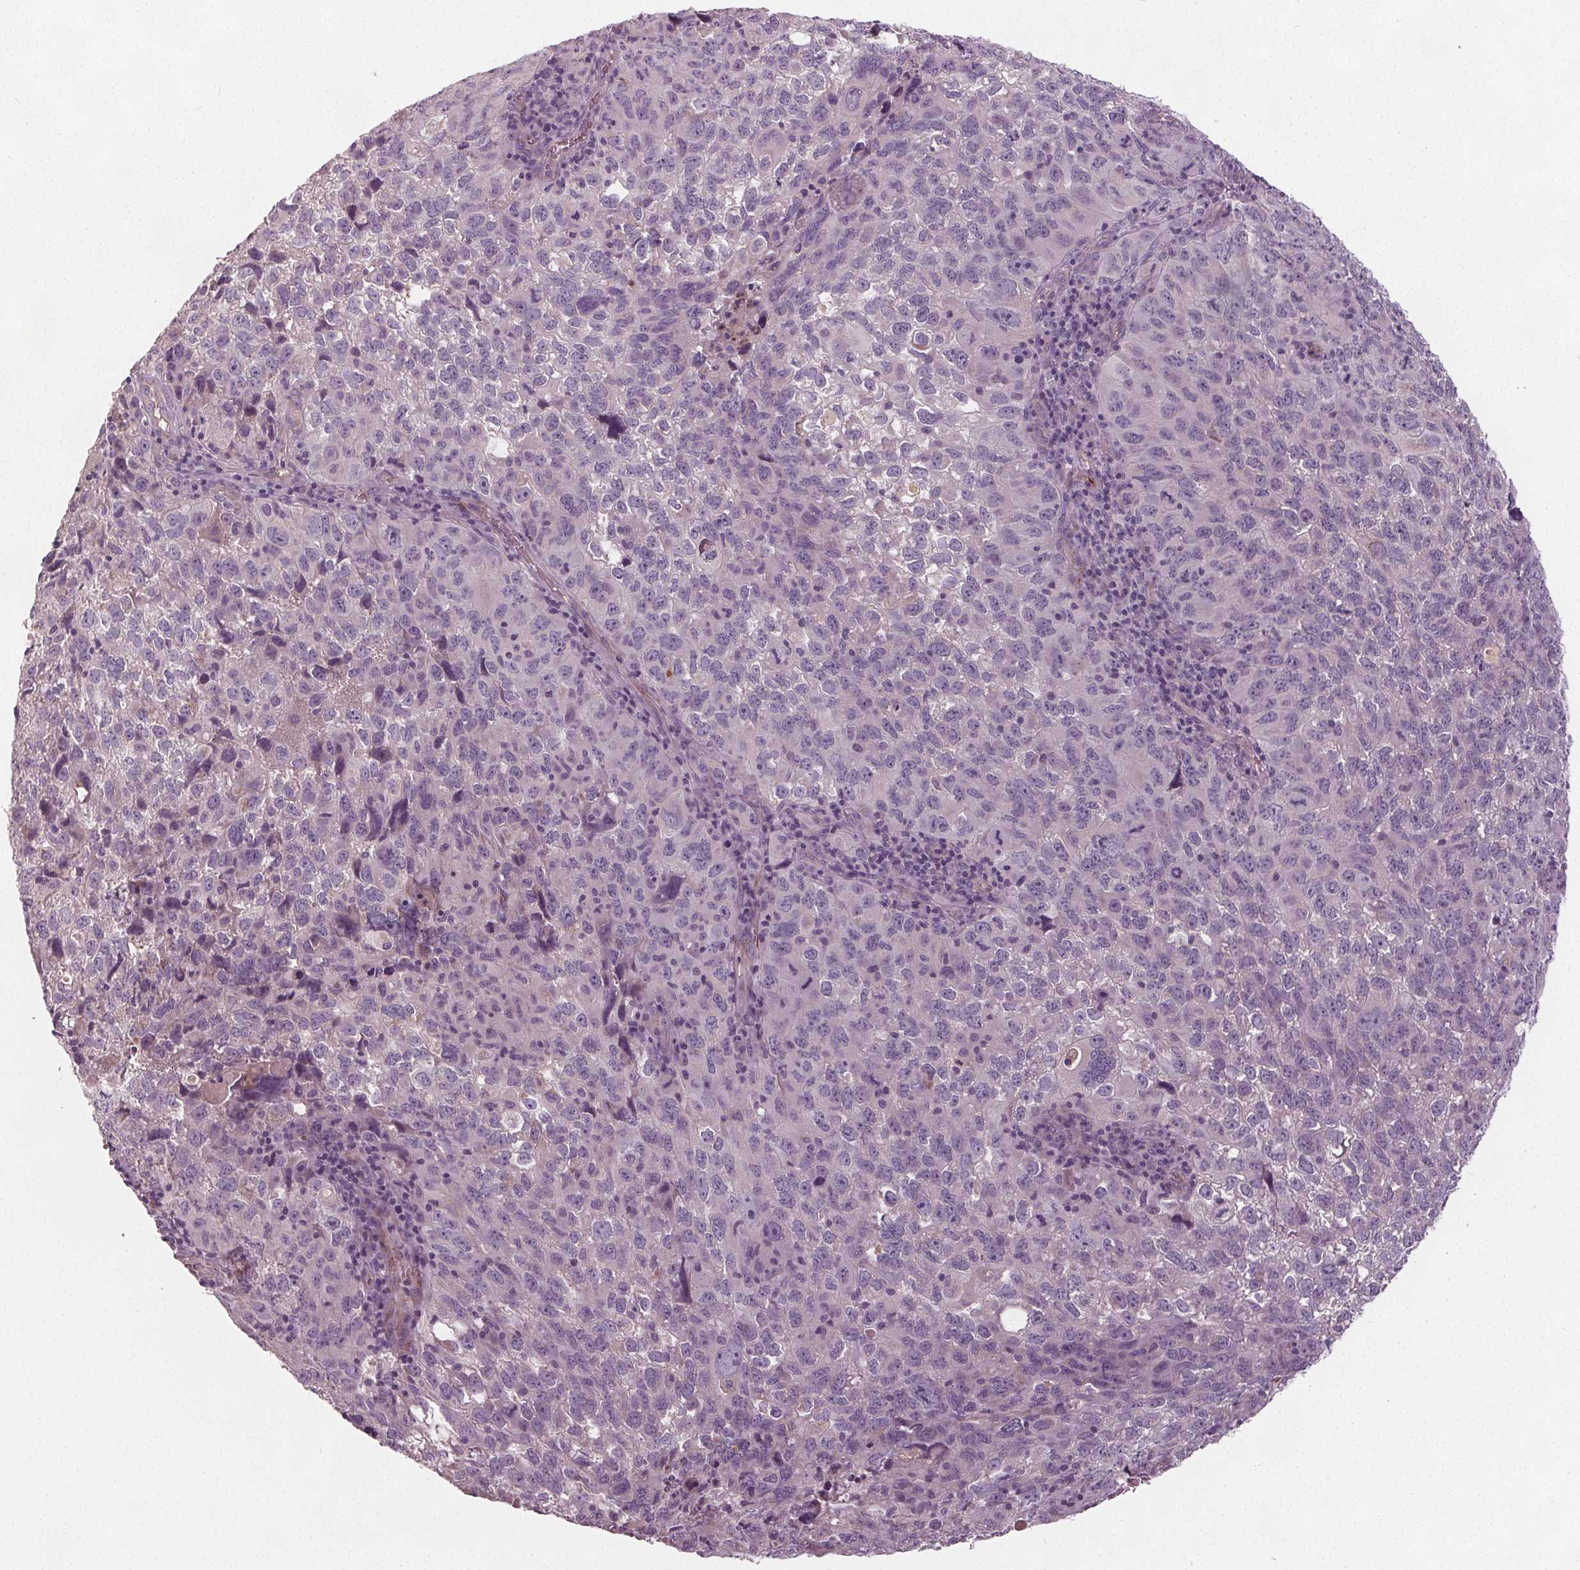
{"staining": {"intensity": "negative", "quantity": "none", "location": "none"}, "tissue": "cervical cancer", "cell_type": "Tumor cells", "image_type": "cancer", "snomed": [{"axis": "morphology", "description": "Squamous cell carcinoma, NOS"}, {"axis": "topography", "description": "Cervix"}], "caption": "High magnification brightfield microscopy of cervical cancer (squamous cell carcinoma) stained with DAB (brown) and counterstained with hematoxylin (blue): tumor cells show no significant positivity. Nuclei are stained in blue.", "gene": "PDGFD", "patient": {"sex": "female", "age": 55}}